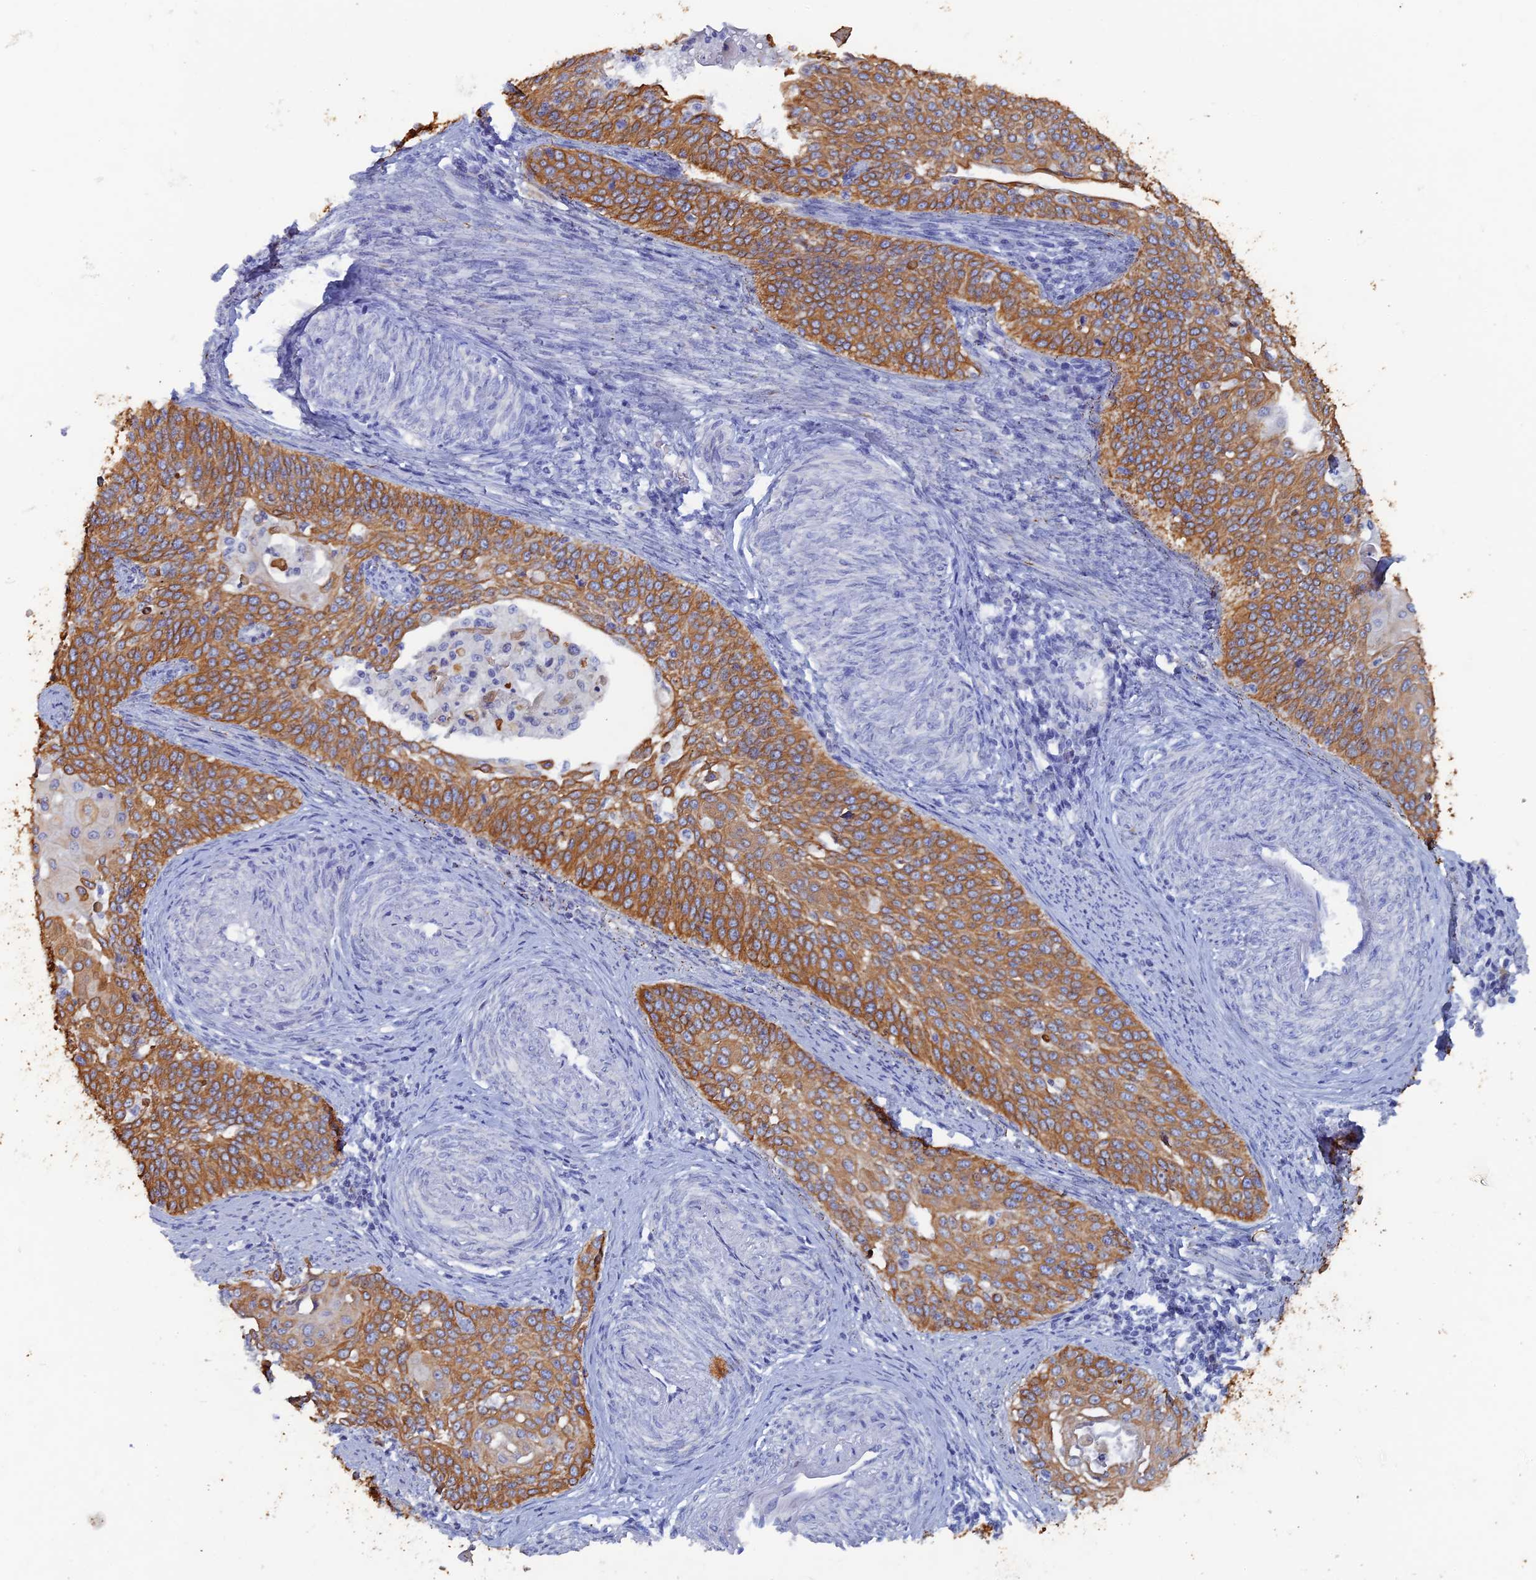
{"staining": {"intensity": "moderate", "quantity": ">75%", "location": "cytoplasmic/membranous"}, "tissue": "cervical cancer", "cell_type": "Tumor cells", "image_type": "cancer", "snomed": [{"axis": "morphology", "description": "Squamous cell carcinoma, NOS"}, {"axis": "topography", "description": "Cervix"}], "caption": "The photomicrograph shows immunohistochemical staining of cervical cancer (squamous cell carcinoma). There is moderate cytoplasmic/membranous staining is appreciated in about >75% of tumor cells.", "gene": "SRFBP1", "patient": {"sex": "female", "age": 44}}